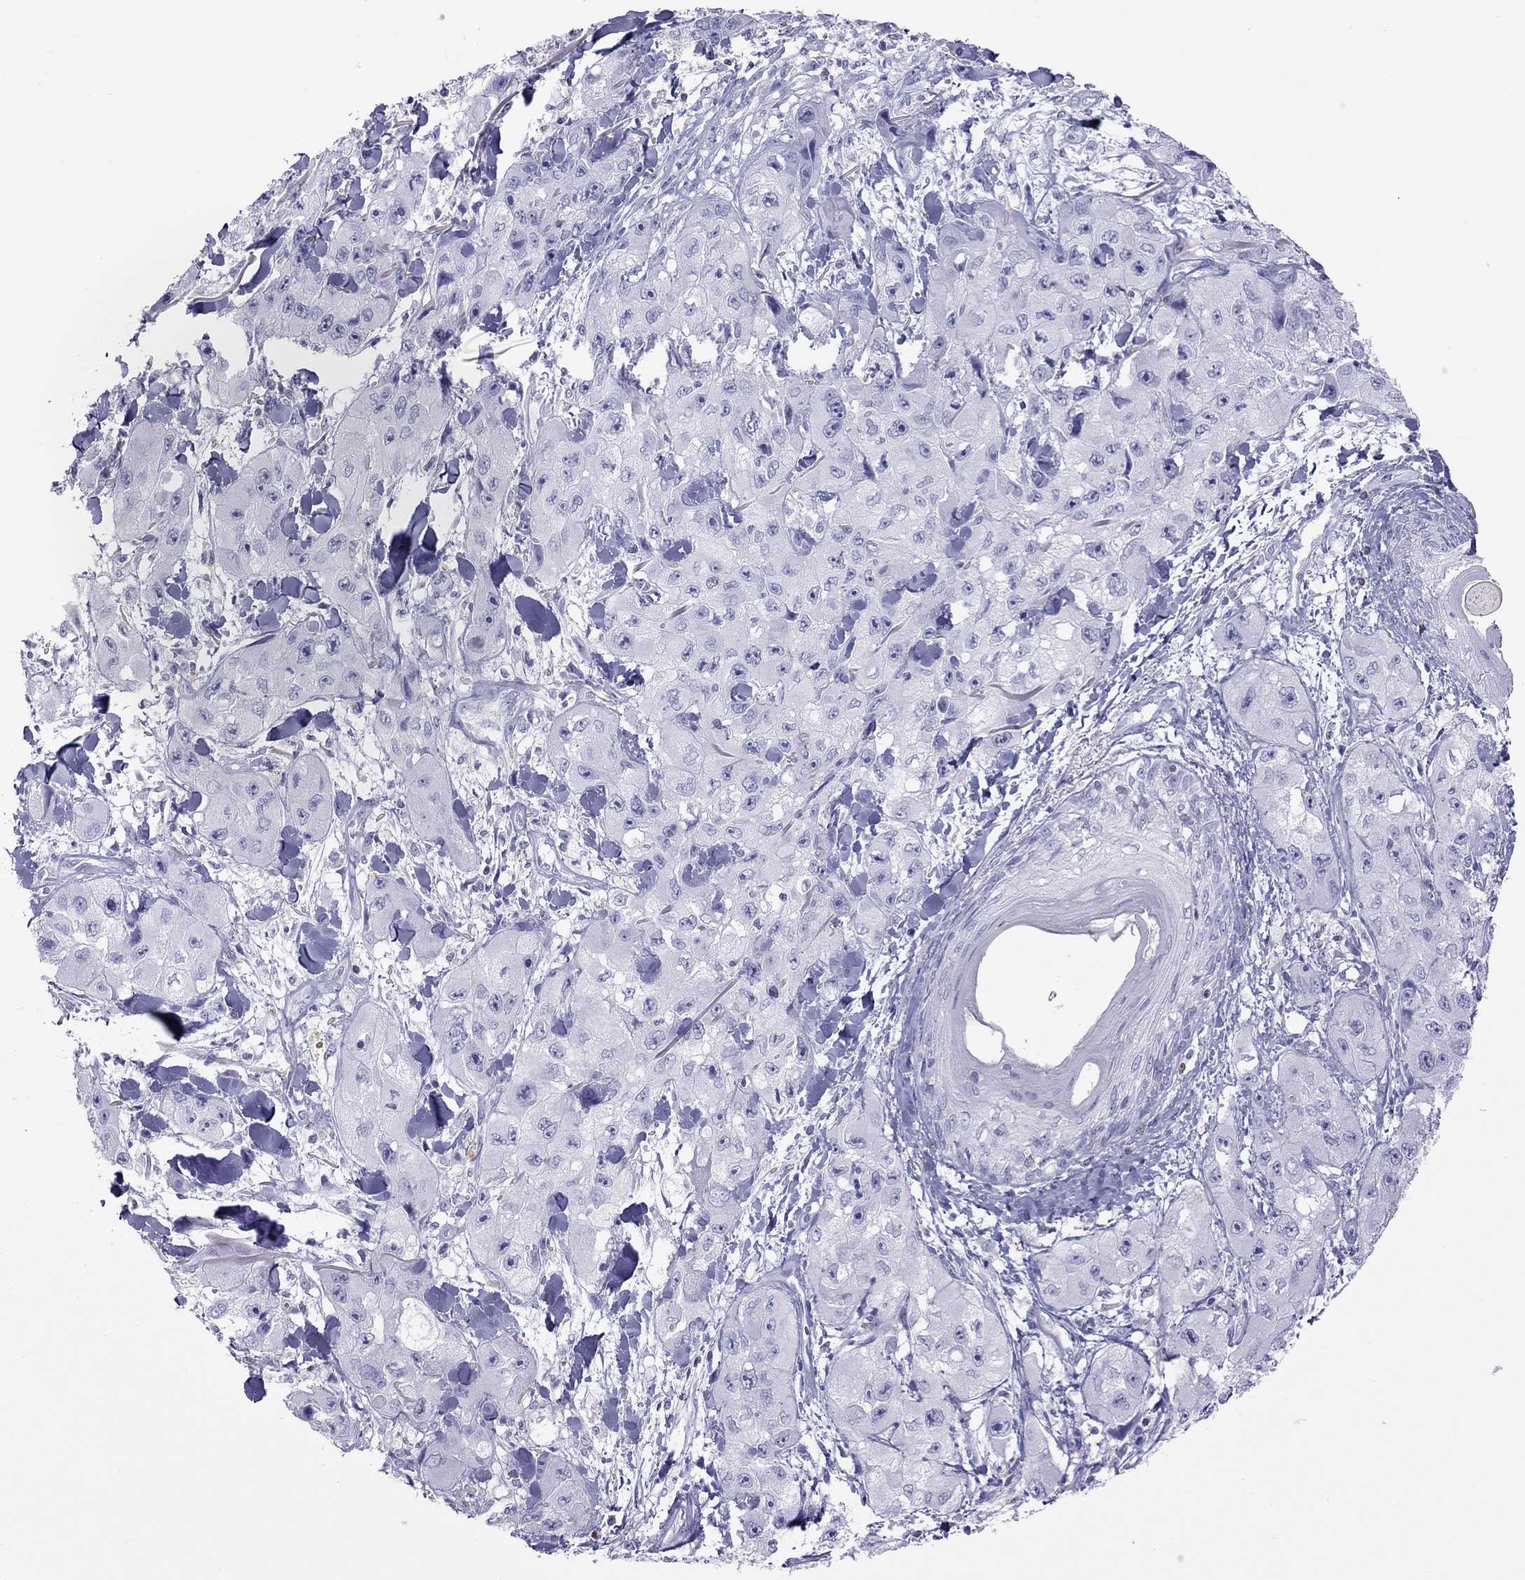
{"staining": {"intensity": "negative", "quantity": "none", "location": "none"}, "tissue": "skin cancer", "cell_type": "Tumor cells", "image_type": "cancer", "snomed": [{"axis": "morphology", "description": "Squamous cell carcinoma, NOS"}, {"axis": "topography", "description": "Skin"}, {"axis": "topography", "description": "Subcutis"}], "caption": "Tumor cells are negative for protein expression in human skin squamous cell carcinoma.", "gene": "STAG3", "patient": {"sex": "male", "age": 73}}